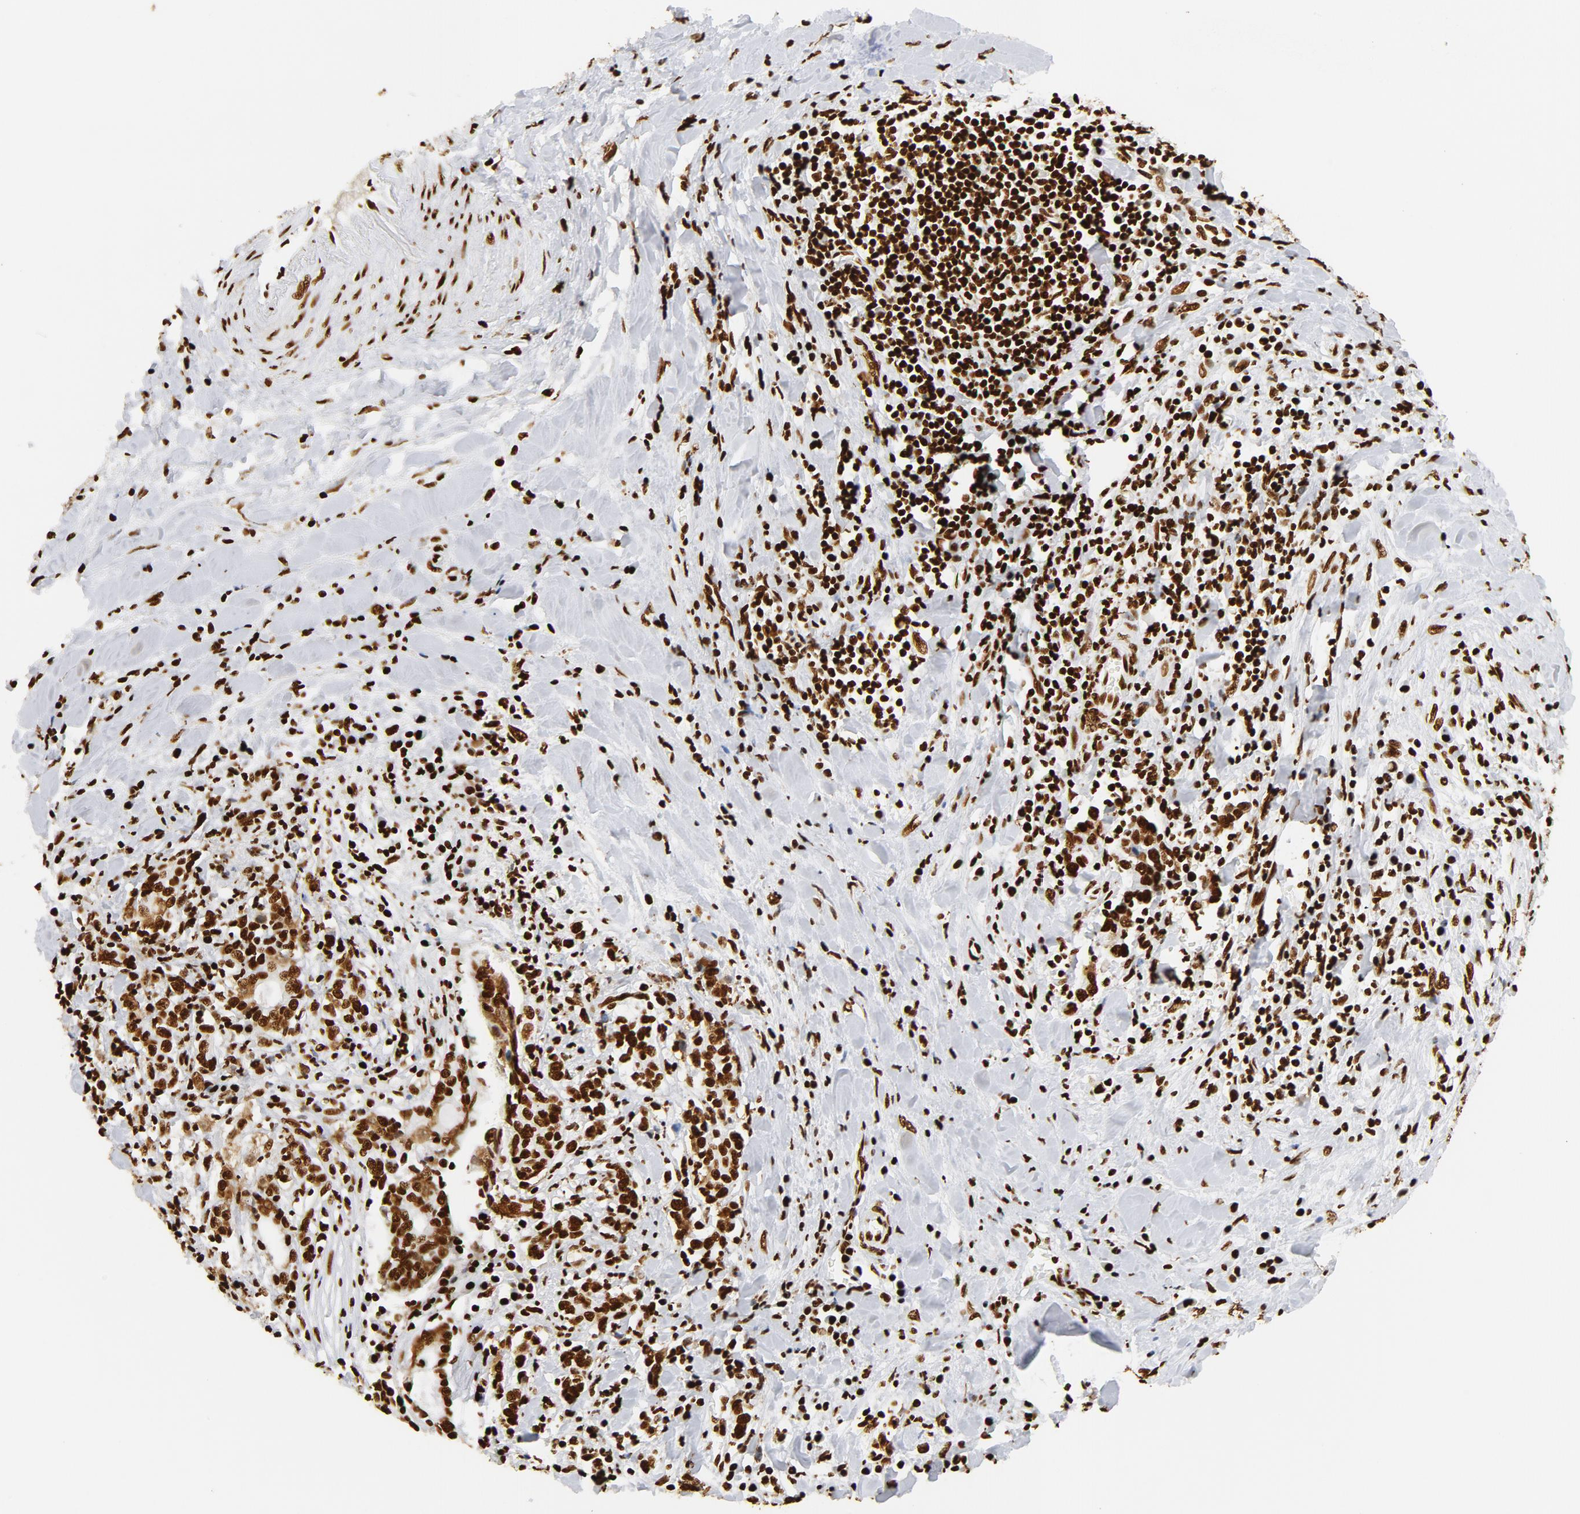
{"staining": {"intensity": "strong", "quantity": ">75%", "location": "nuclear"}, "tissue": "liver cancer", "cell_type": "Tumor cells", "image_type": "cancer", "snomed": [{"axis": "morphology", "description": "Cholangiocarcinoma"}, {"axis": "topography", "description": "Liver"}], "caption": "A high-resolution photomicrograph shows IHC staining of liver cholangiocarcinoma, which demonstrates strong nuclear positivity in approximately >75% of tumor cells.", "gene": "XRCC6", "patient": {"sex": "male", "age": 57}}